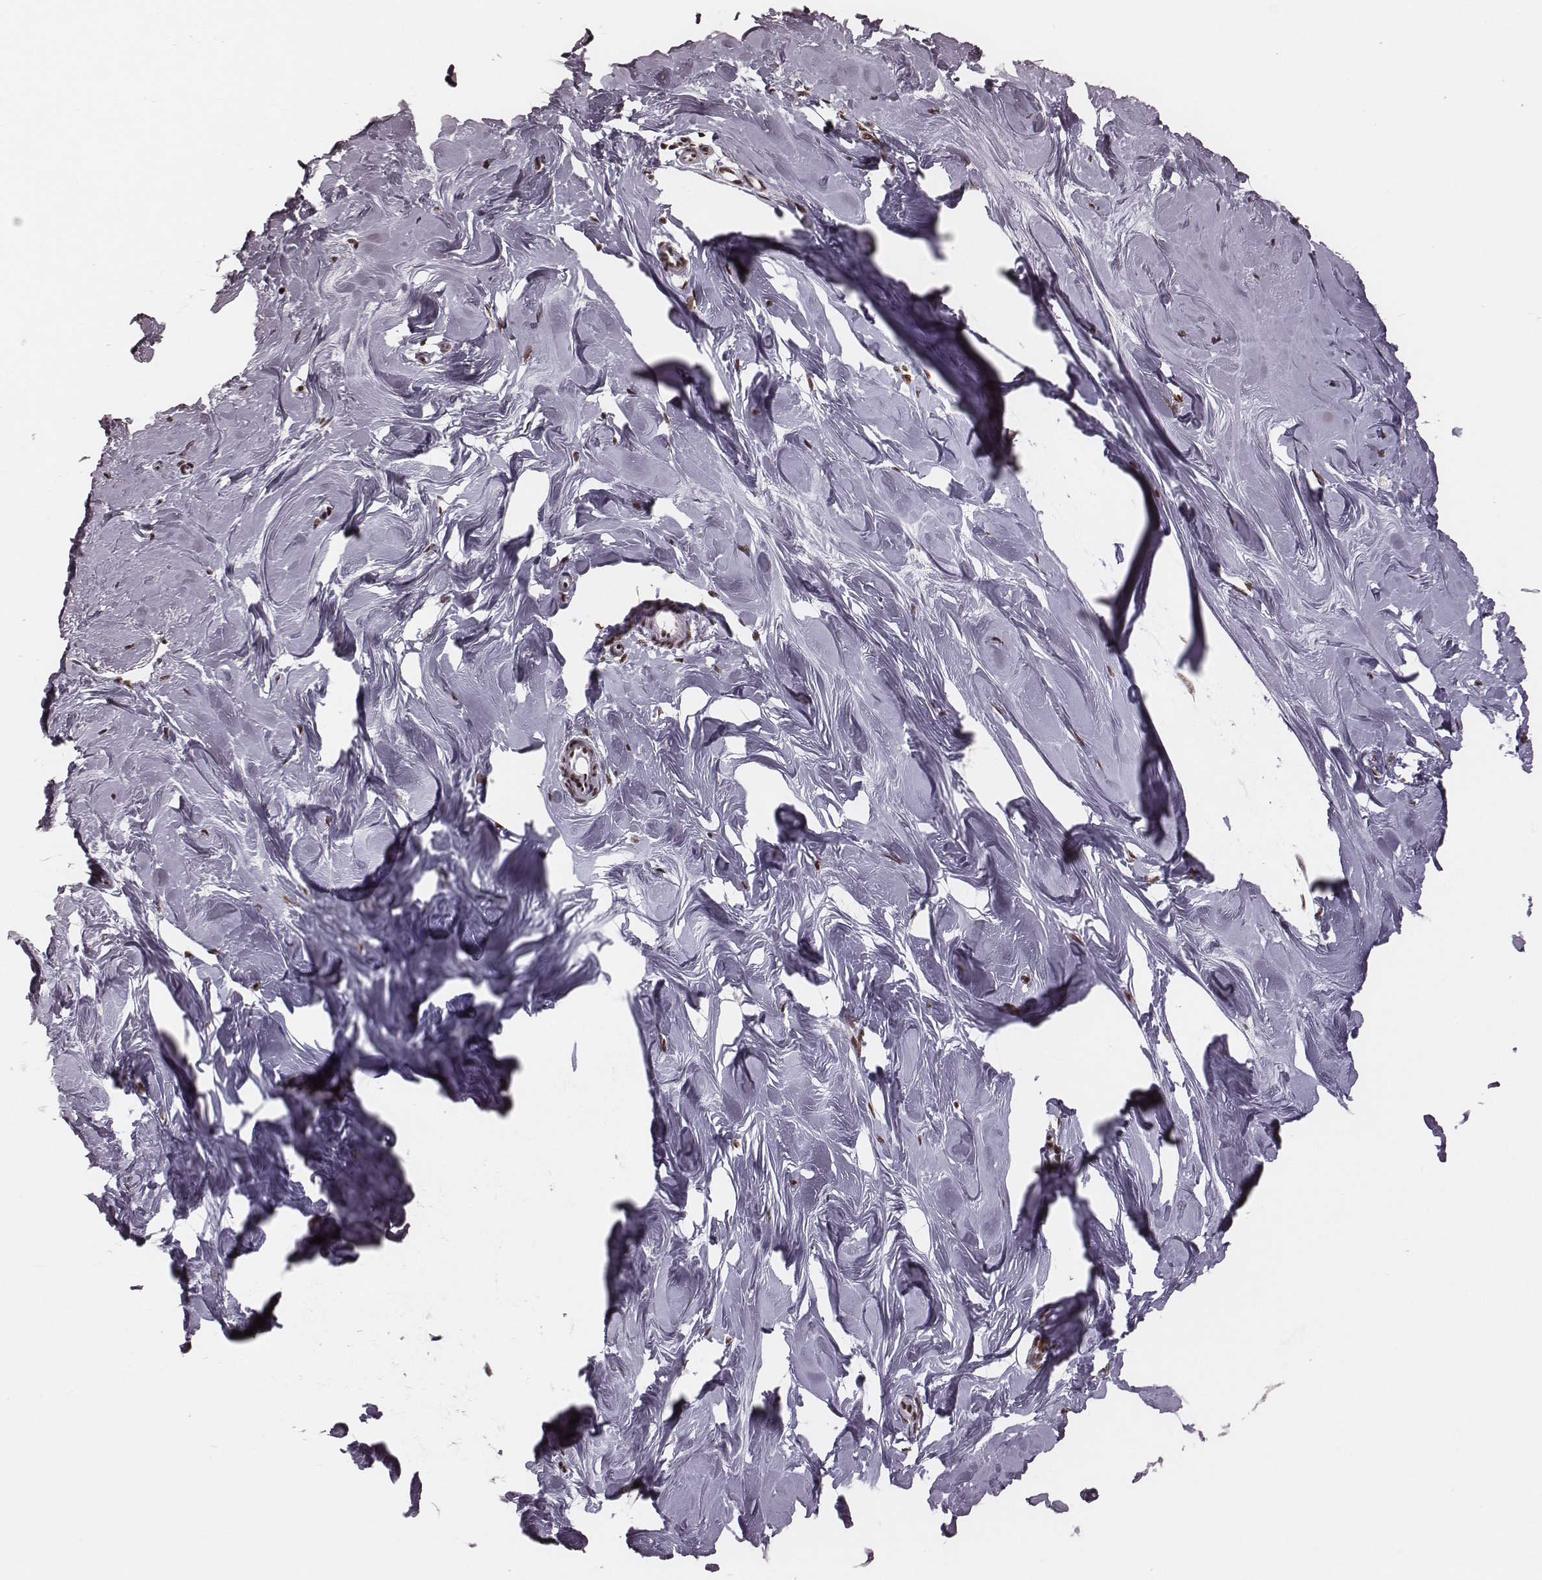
{"staining": {"intensity": "moderate", "quantity": ">75%", "location": "nuclear"}, "tissue": "breast", "cell_type": "Adipocytes", "image_type": "normal", "snomed": [{"axis": "morphology", "description": "Normal tissue, NOS"}, {"axis": "topography", "description": "Breast"}], "caption": "Immunohistochemistry (DAB (3,3'-diaminobenzidine)) staining of unremarkable human breast shows moderate nuclear protein positivity in approximately >75% of adipocytes.", "gene": "LUC7L", "patient": {"sex": "female", "age": 27}}